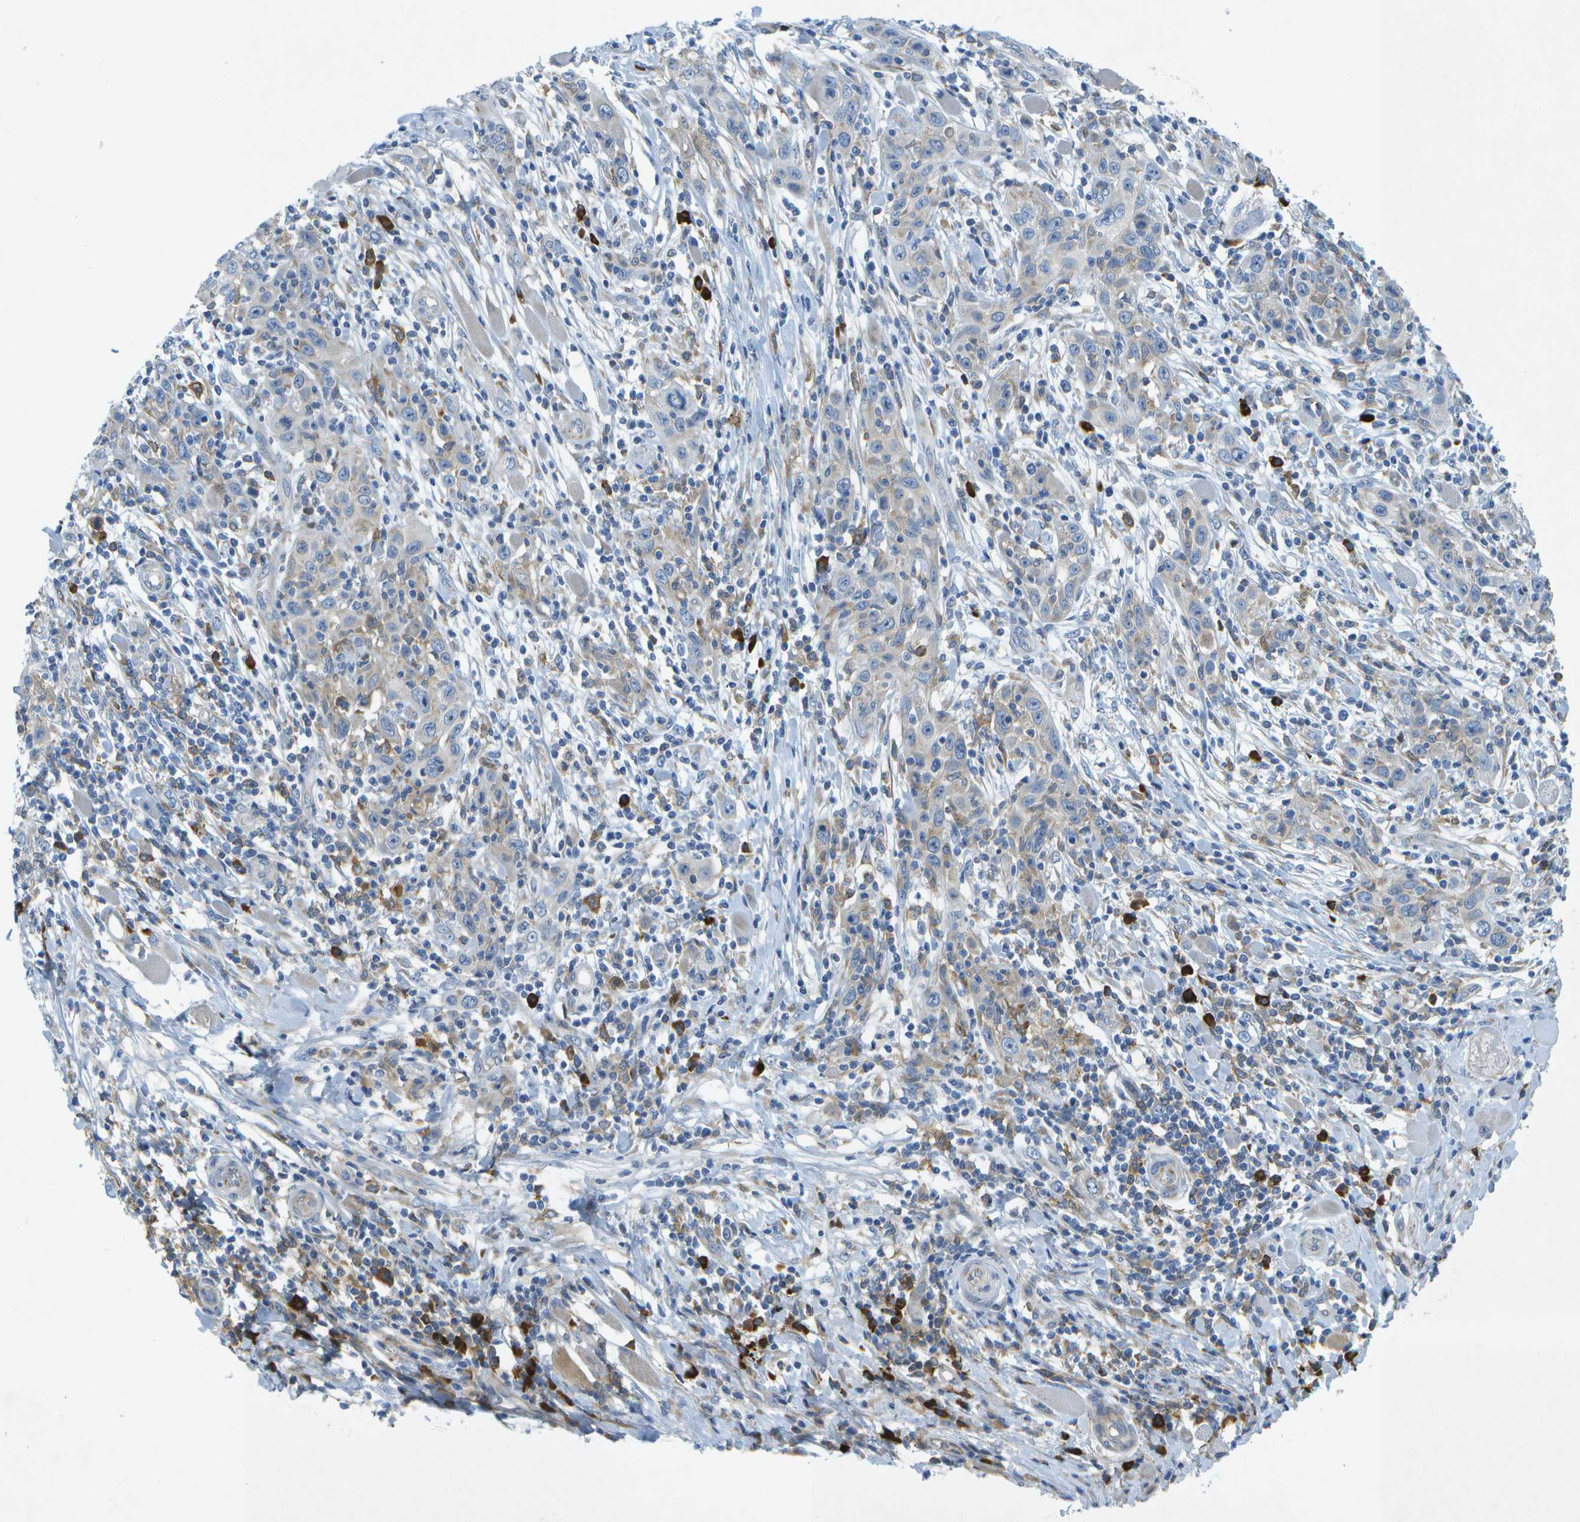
{"staining": {"intensity": "weak", "quantity": "<25%", "location": "cytoplasmic/membranous"}, "tissue": "skin cancer", "cell_type": "Tumor cells", "image_type": "cancer", "snomed": [{"axis": "morphology", "description": "Squamous cell carcinoma, NOS"}, {"axis": "topography", "description": "Skin"}], "caption": "High power microscopy micrograph of an immunohistochemistry (IHC) photomicrograph of squamous cell carcinoma (skin), revealing no significant expression in tumor cells.", "gene": "WNK2", "patient": {"sex": "female", "age": 88}}